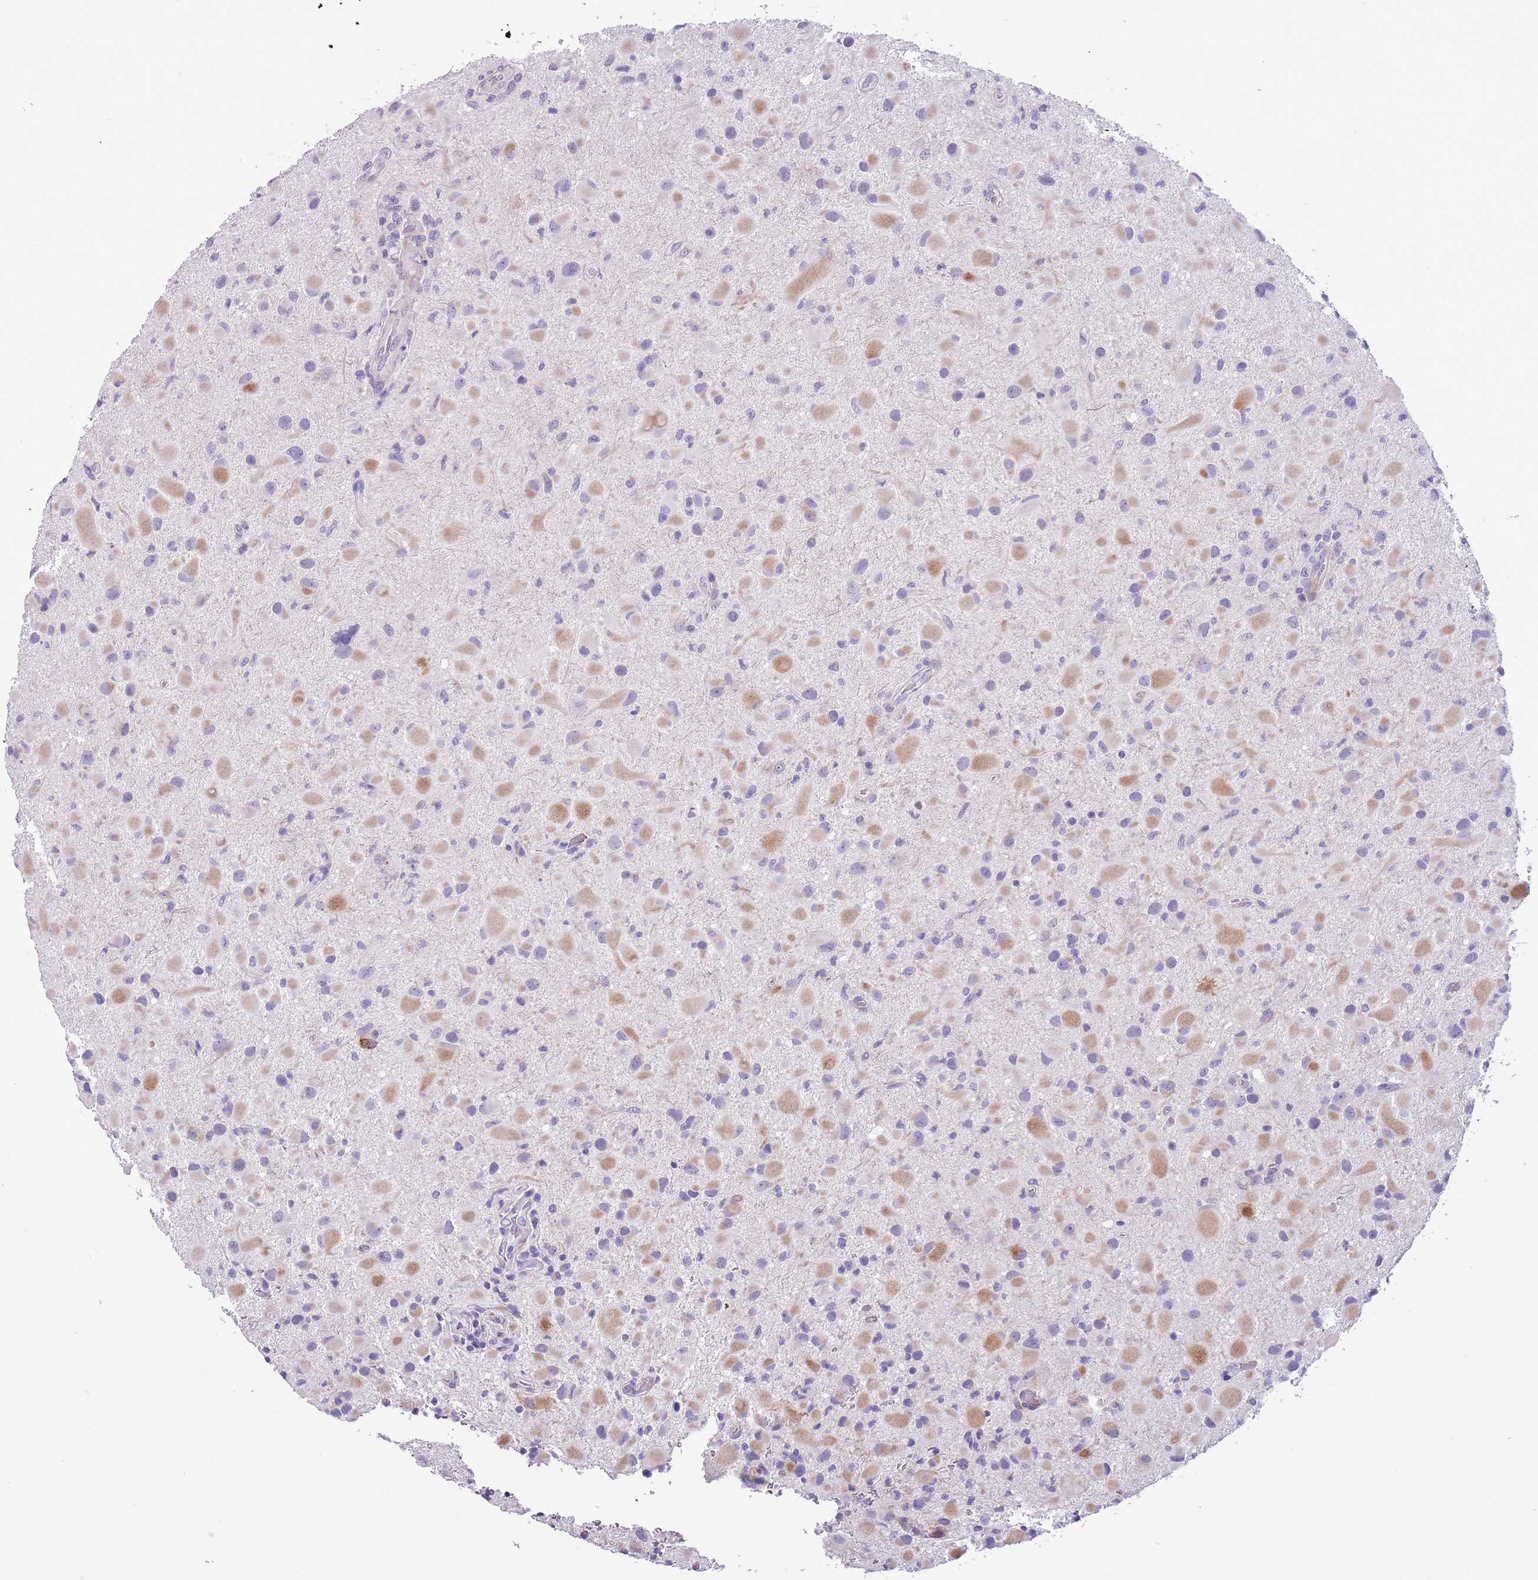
{"staining": {"intensity": "negative", "quantity": "none", "location": "none"}, "tissue": "glioma", "cell_type": "Tumor cells", "image_type": "cancer", "snomed": [{"axis": "morphology", "description": "Glioma, malignant, Low grade"}, {"axis": "topography", "description": "Brain"}], "caption": "Human glioma stained for a protein using immunohistochemistry exhibits no staining in tumor cells.", "gene": "MRPL32", "patient": {"sex": "female", "age": 32}}